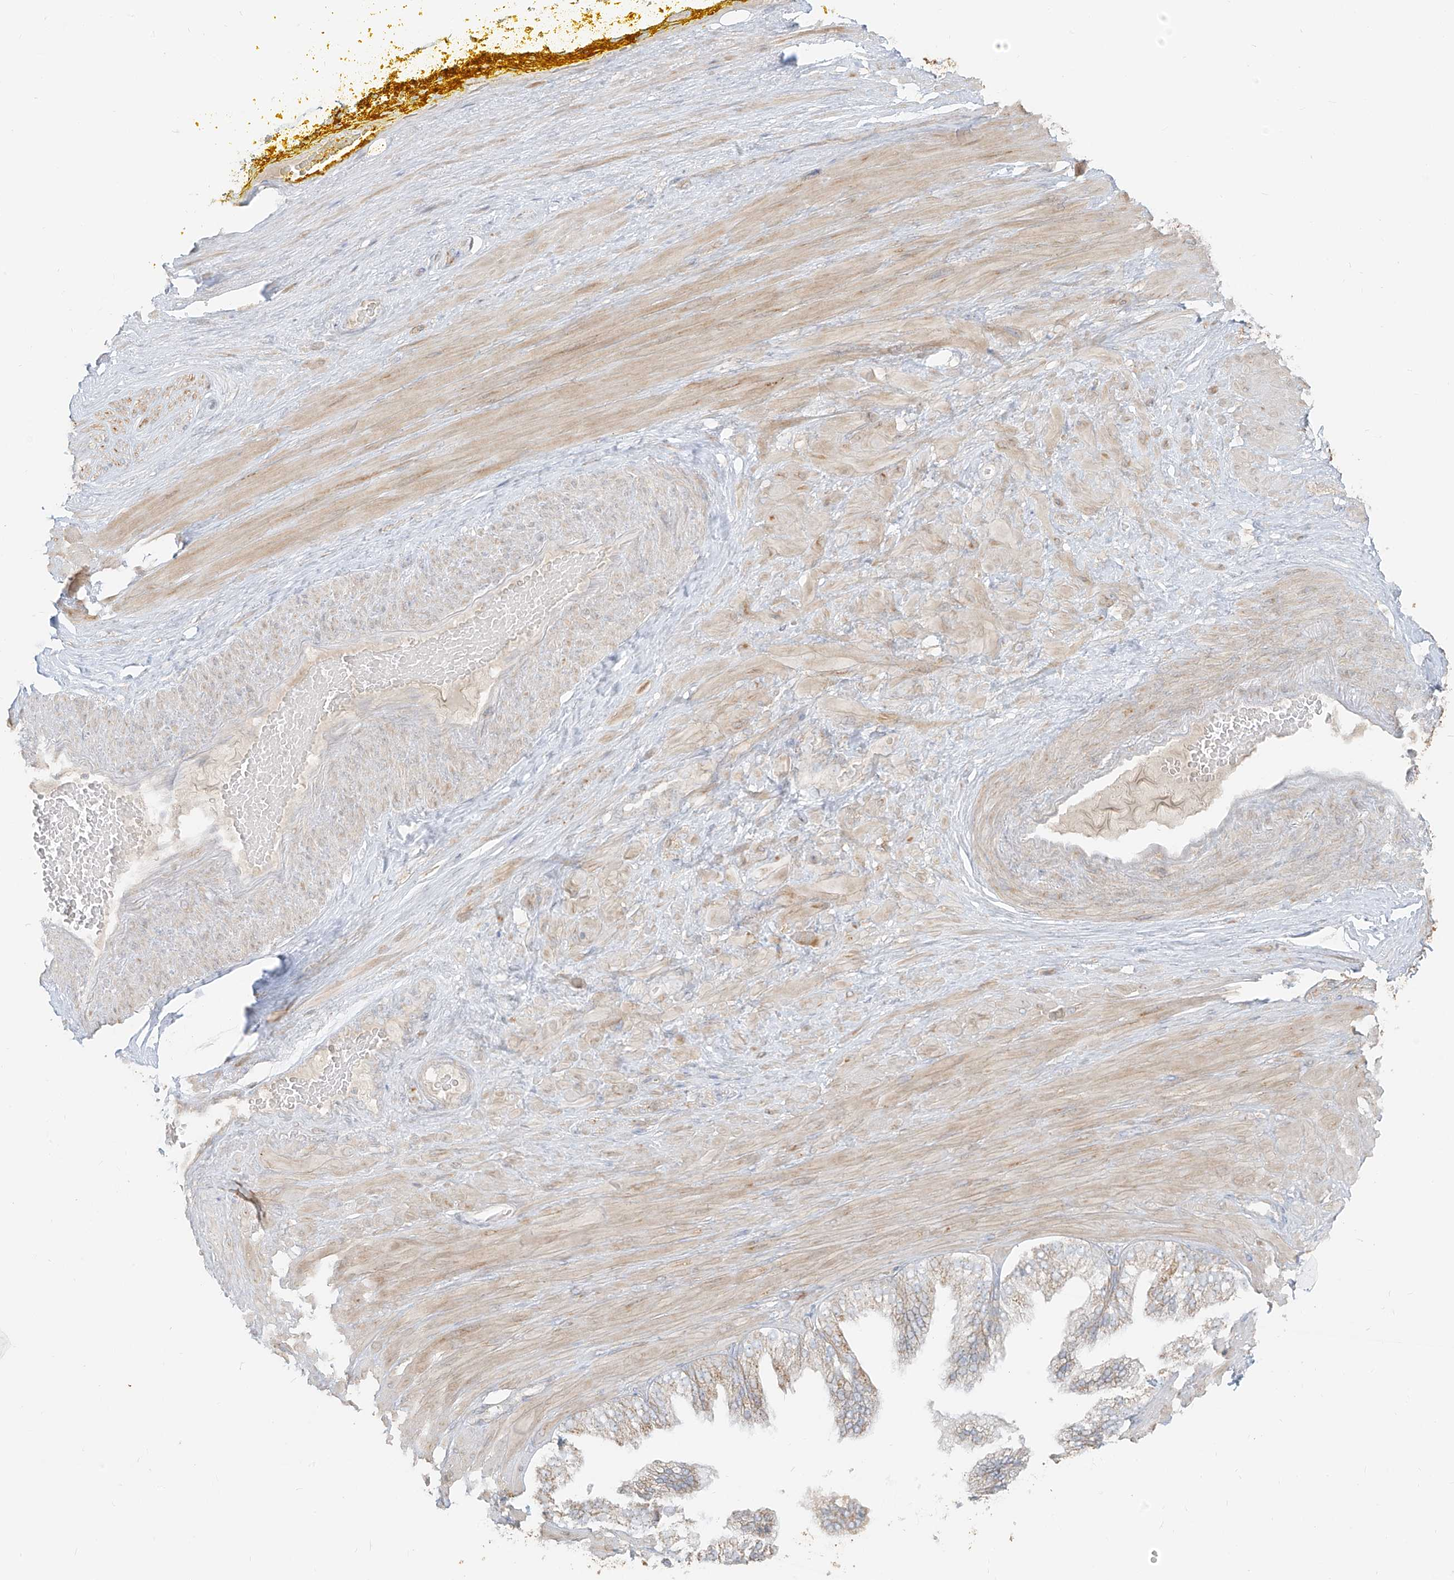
{"staining": {"intensity": "negative", "quantity": "none", "location": "none"}, "tissue": "adipose tissue", "cell_type": "Adipocytes", "image_type": "normal", "snomed": [{"axis": "morphology", "description": "Normal tissue, NOS"}, {"axis": "morphology", "description": "Adenocarcinoma, Low grade"}, {"axis": "topography", "description": "Prostate"}, {"axis": "topography", "description": "Peripheral nerve tissue"}], "caption": "Immunohistochemistry (IHC) image of normal adipose tissue stained for a protein (brown), which exhibits no staining in adipocytes.", "gene": "ZIM3", "patient": {"sex": "male", "age": 63}}